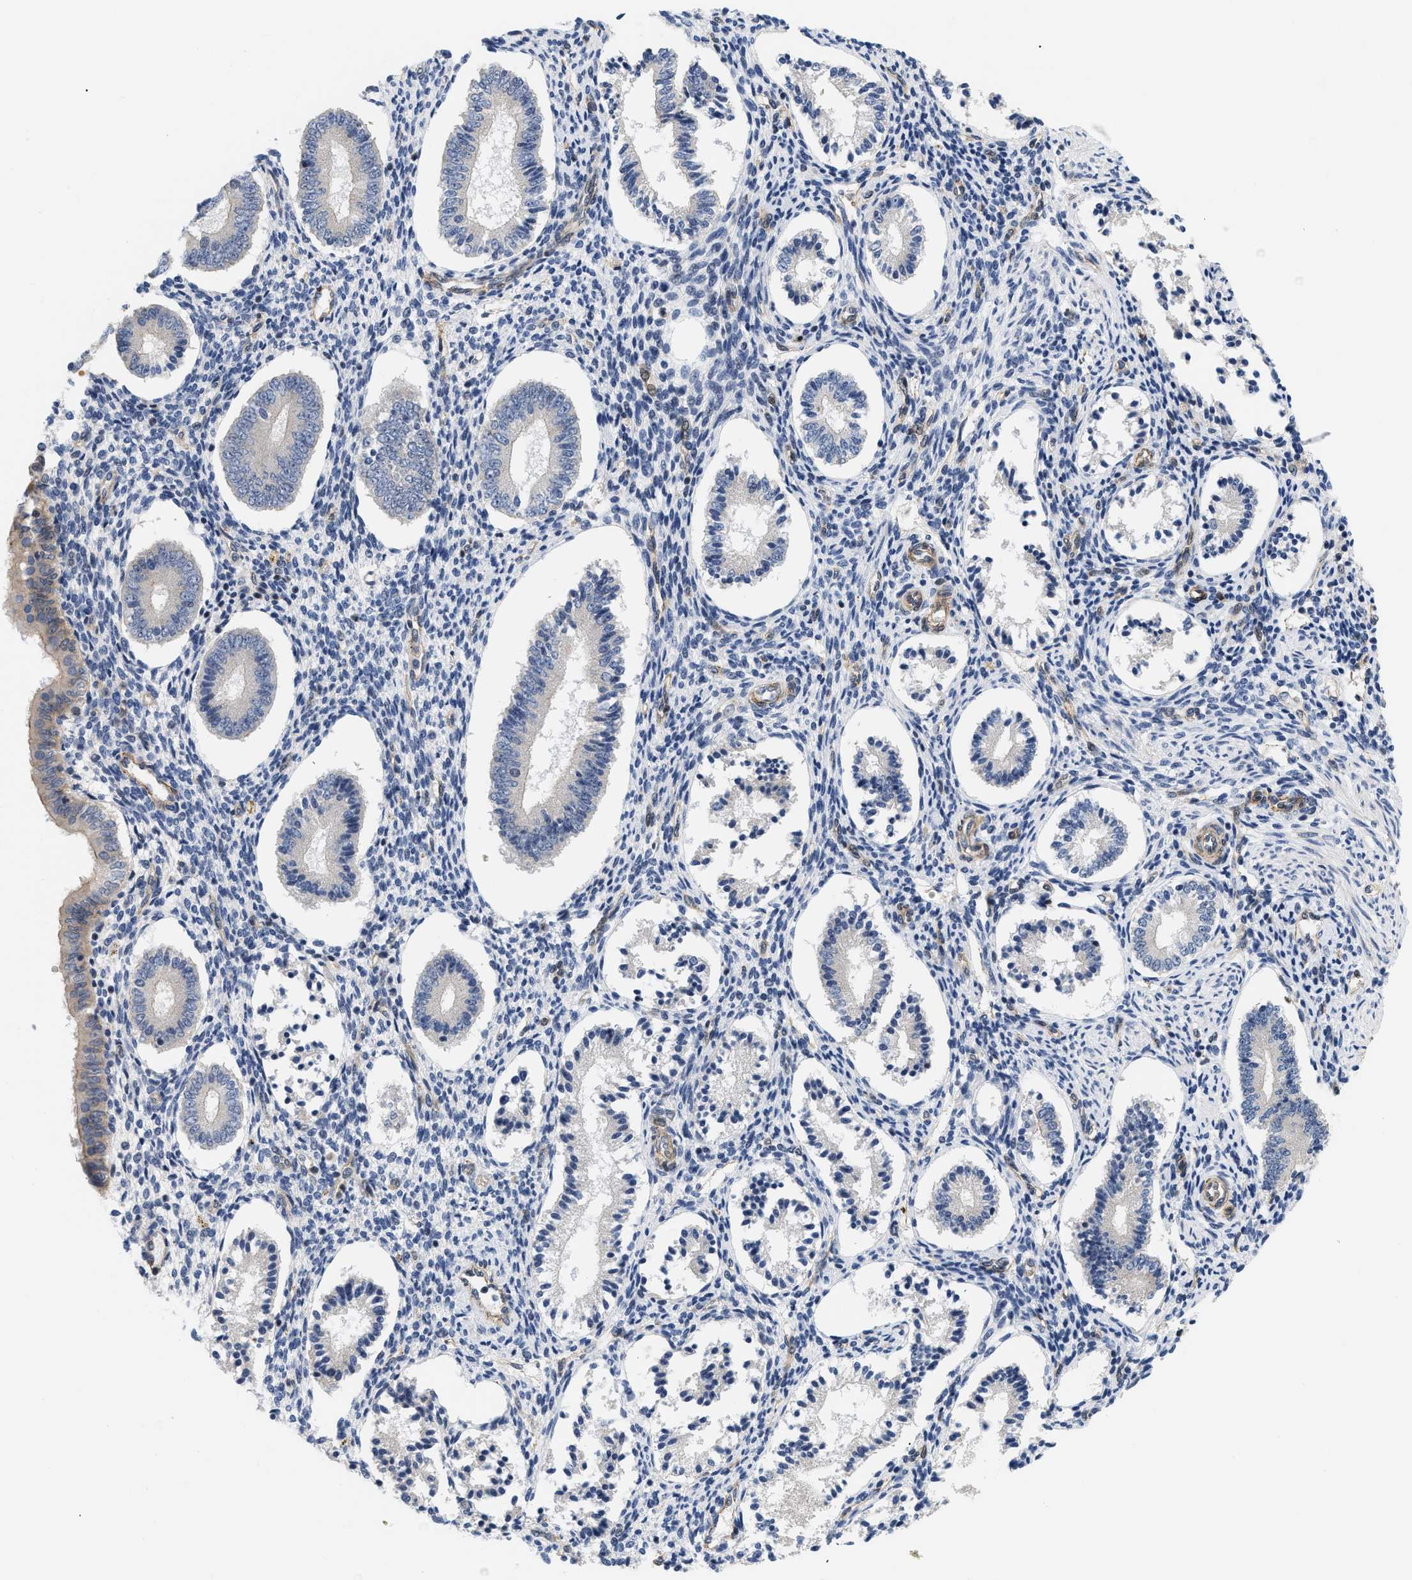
{"staining": {"intensity": "moderate", "quantity": ">75%", "location": "cytoplasmic/membranous,nuclear"}, "tissue": "endometrium", "cell_type": "Cells in endometrial stroma", "image_type": "normal", "snomed": [{"axis": "morphology", "description": "Normal tissue, NOS"}, {"axis": "topography", "description": "Endometrium"}], "caption": "Moderate cytoplasmic/membranous,nuclear positivity is seen in approximately >75% of cells in endometrial stroma in normal endometrium. The staining is performed using DAB (3,3'-diaminobenzidine) brown chromogen to label protein expression. The nuclei are counter-stained blue using hematoxylin.", "gene": "GPRASP2", "patient": {"sex": "female", "age": 42}}